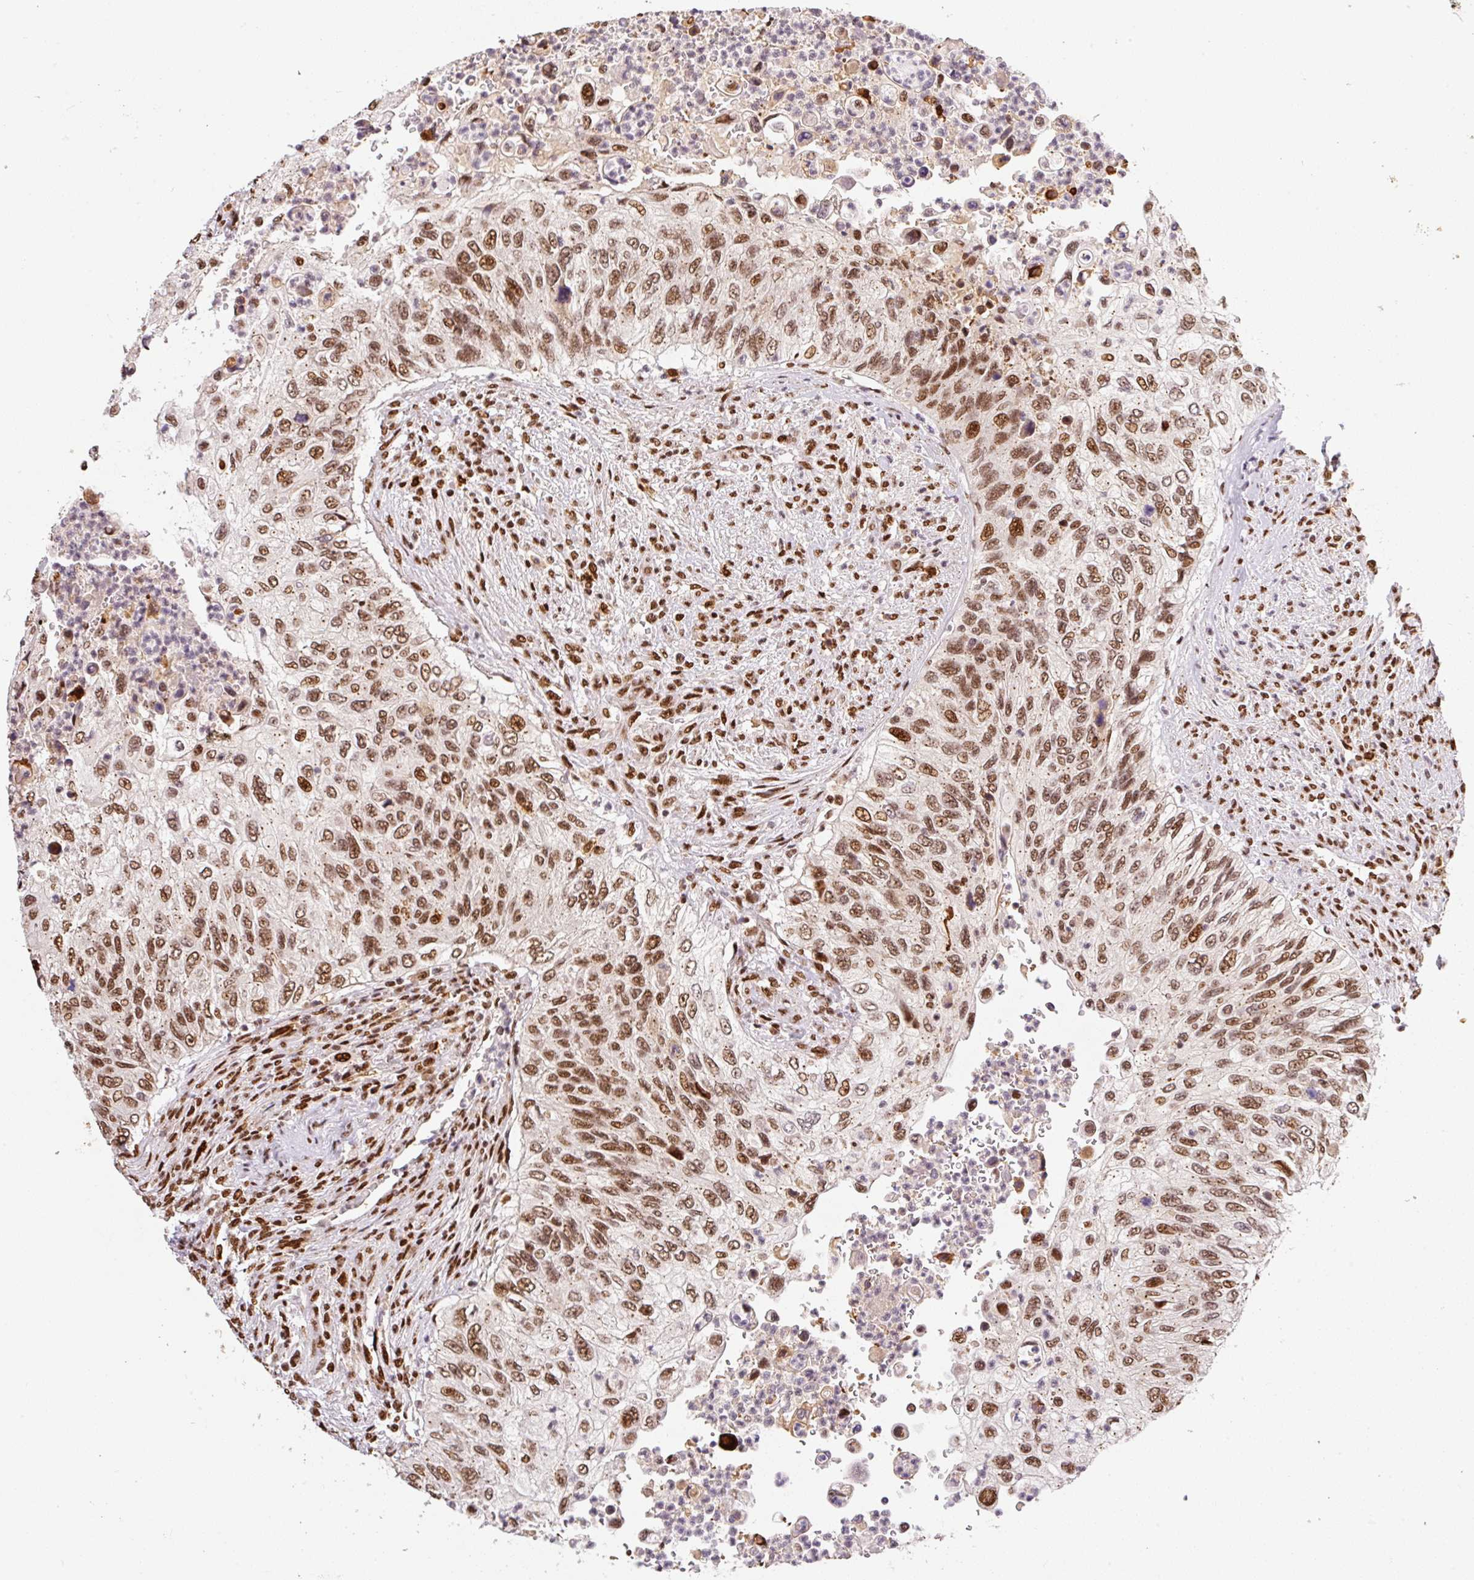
{"staining": {"intensity": "moderate", "quantity": ">75%", "location": "nuclear"}, "tissue": "urothelial cancer", "cell_type": "Tumor cells", "image_type": "cancer", "snomed": [{"axis": "morphology", "description": "Urothelial carcinoma, High grade"}, {"axis": "topography", "description": "Urinary bladder"}], "caption": "Immunohistochemical staining of urothelial cancer shows moderate nuclear protein staining in approximately >75% of tumor cells. (Brightfield microscopy of DAB IHC at high magnification).", "gene": "GPR139", "patient": {"sex": "female", "age": 60}}